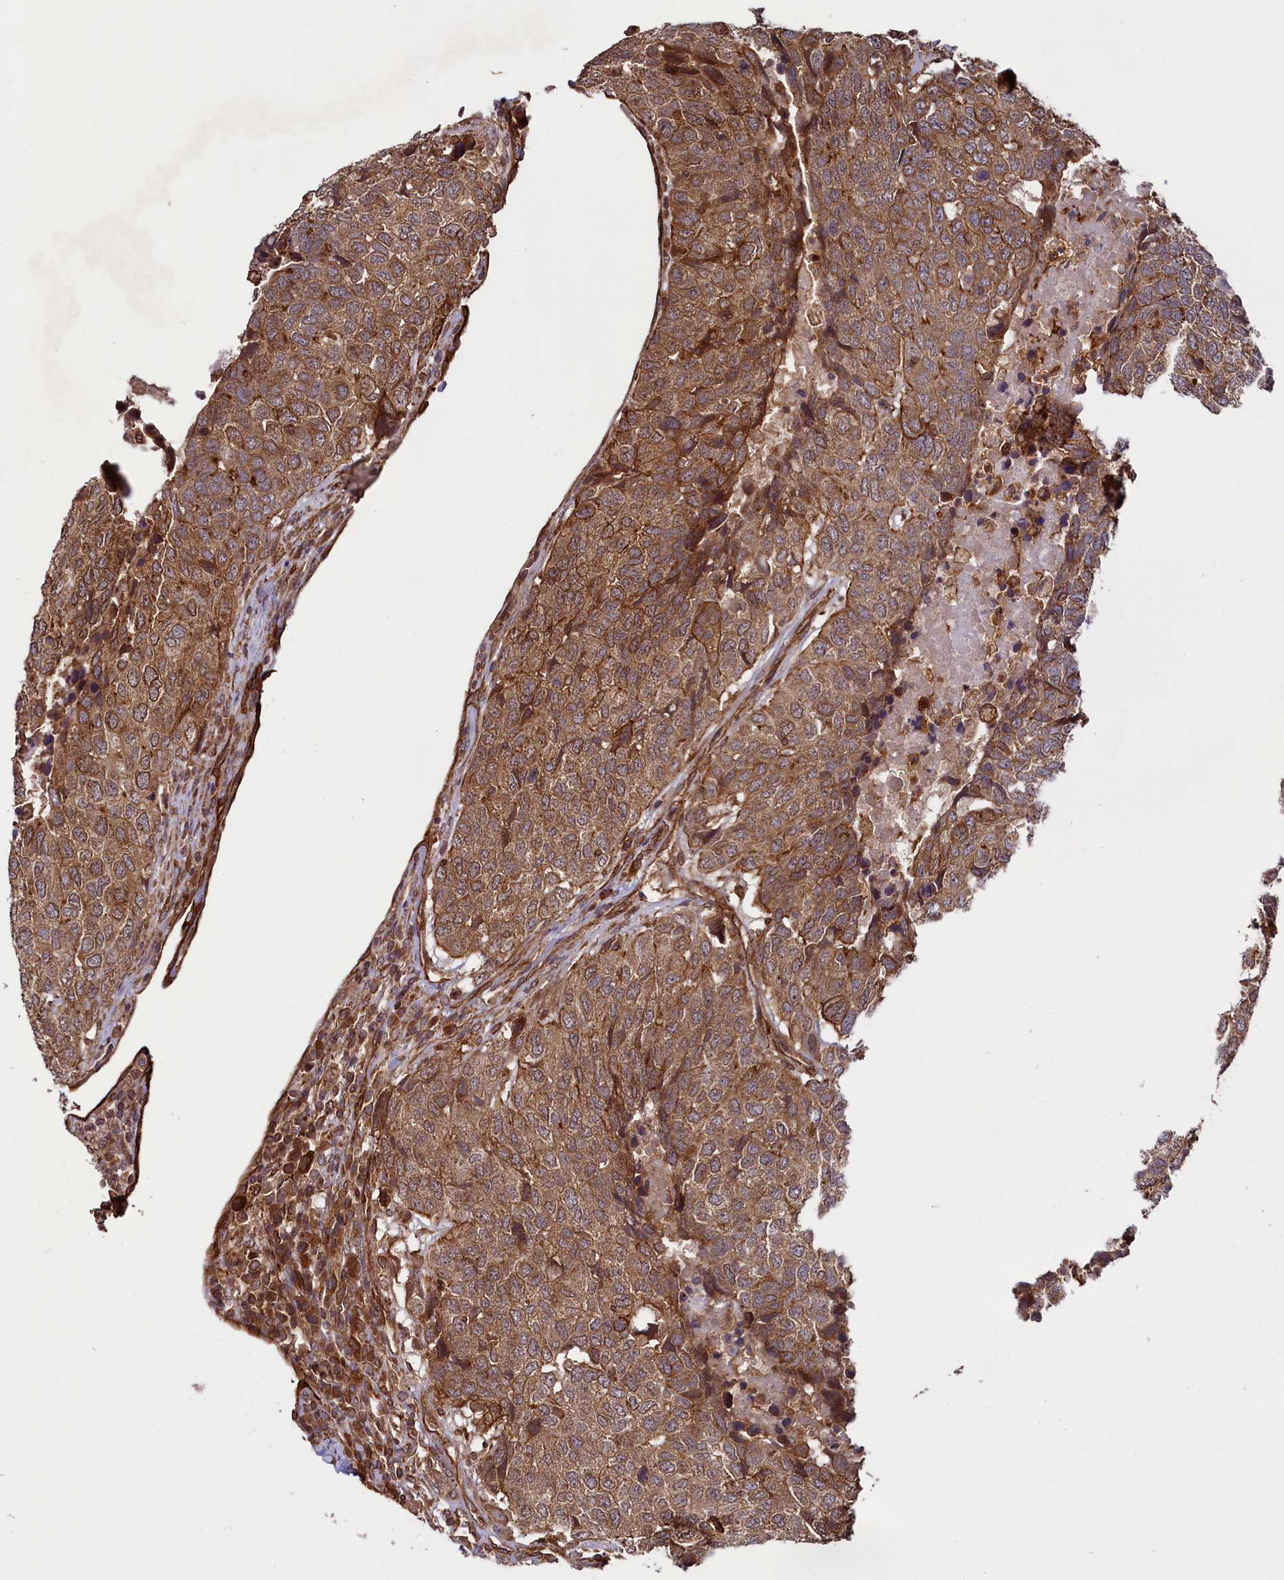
{"staining": {"intensity": "moderate", "quantity": ">75%", "location": "cytoplasmic/membranous"}, "tissue": "head and neck cancer", "cell_type": "Tumor cells", "image_type": "cancer", "snomed": [{"axis": "morphology", "description": "Squamous cell carcinoma, NOS"}, {"axis": "topography", "description": "Head-Neck"}], "caption": "Immunohistochemistry photomicrograph of neoplastic tissue: head and neck cancer (squamous cell carcinoma) stained using IHC displays medium levels of moderate protein expression localized specifically in the cytoplasmic/membranous of tumor cells, appearing as a cytoplasmic/membranous brown color.", "gene": "SVIP", "patient": {"sex": "male", "age": 66}}